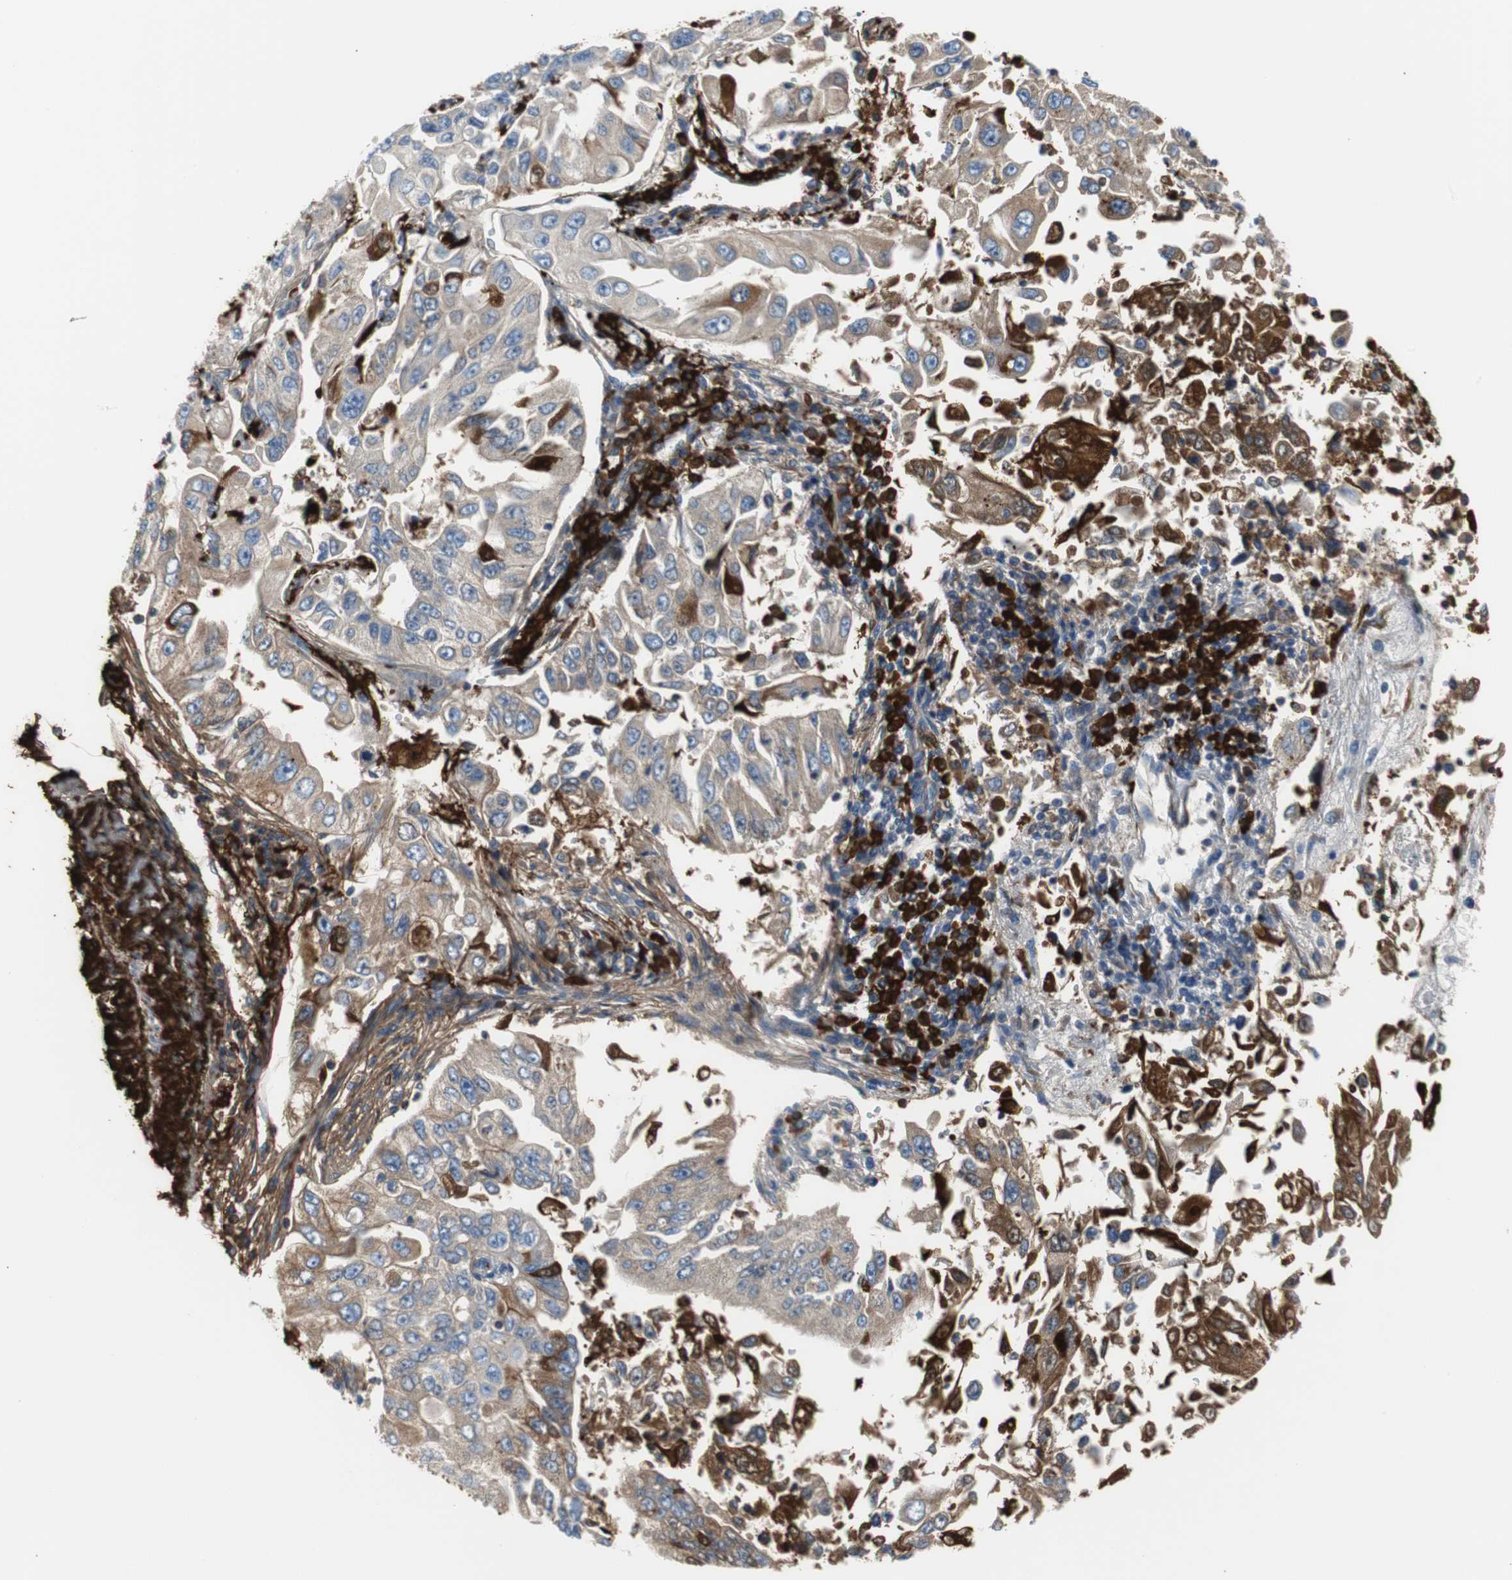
{"staining": {"intensity": "moderate", "quantity": ">75%", "location": "cytoplasmic/membranous"}, "tissue": "lung cancer", "cell_type": "Tumor cells", "image_type": "cancer", "snomed": [{"axis": "morphology", "description": "Adenocarcinoma, NOS"}, {"axis": "topography", "description": "Lung"}], "caption": "This photomicrograph reveals immunohistochemistry (IHC) staining of lung cancer (adenocarcinoma), with medium moderate cytoplasmic/membranous staining in about >75% of tumor cells.", "gene": "APCS", "patient": {"sex": "male", "age": 84}}